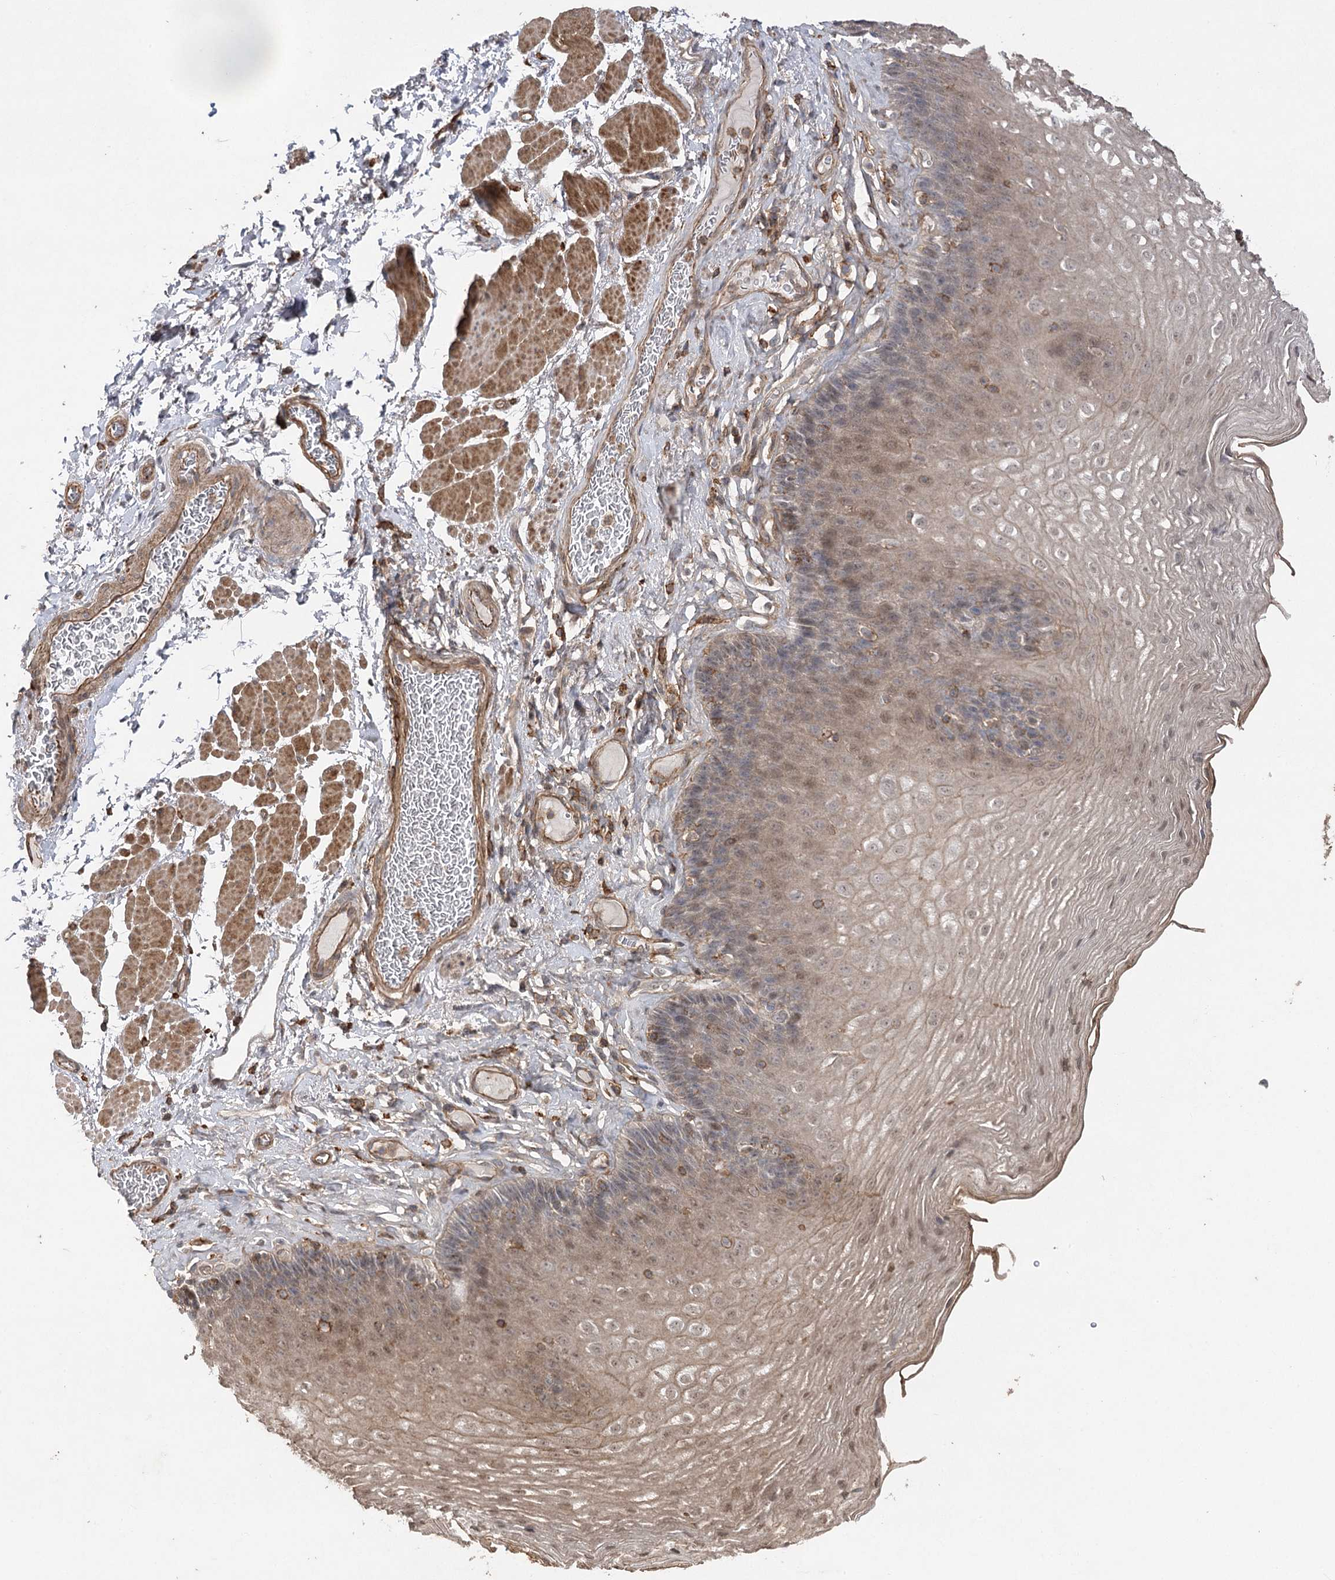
{"staining": {"intensity": "weak", "quantity": ">75%", "location": "cytoplasmic/membranous,nuclear"}, "tissue": "esophagus", "cell_type": "Squamous epithelial cells", "image_type": "normal", "snomed": [{"axis": "morphology", "description": "Normal tissue, NOS"}, {"axis": "topography", "description": "Esophagus"}], "caption": "Immunohistochemistry of unremarkable esophagus reveals low levels of weak cytoplasmic/membranous,nuclear expression in approximately >75% of squamous epithelial cells.", "gene": "OBSL1", "patient": {"sex": "female", "age": 66}}